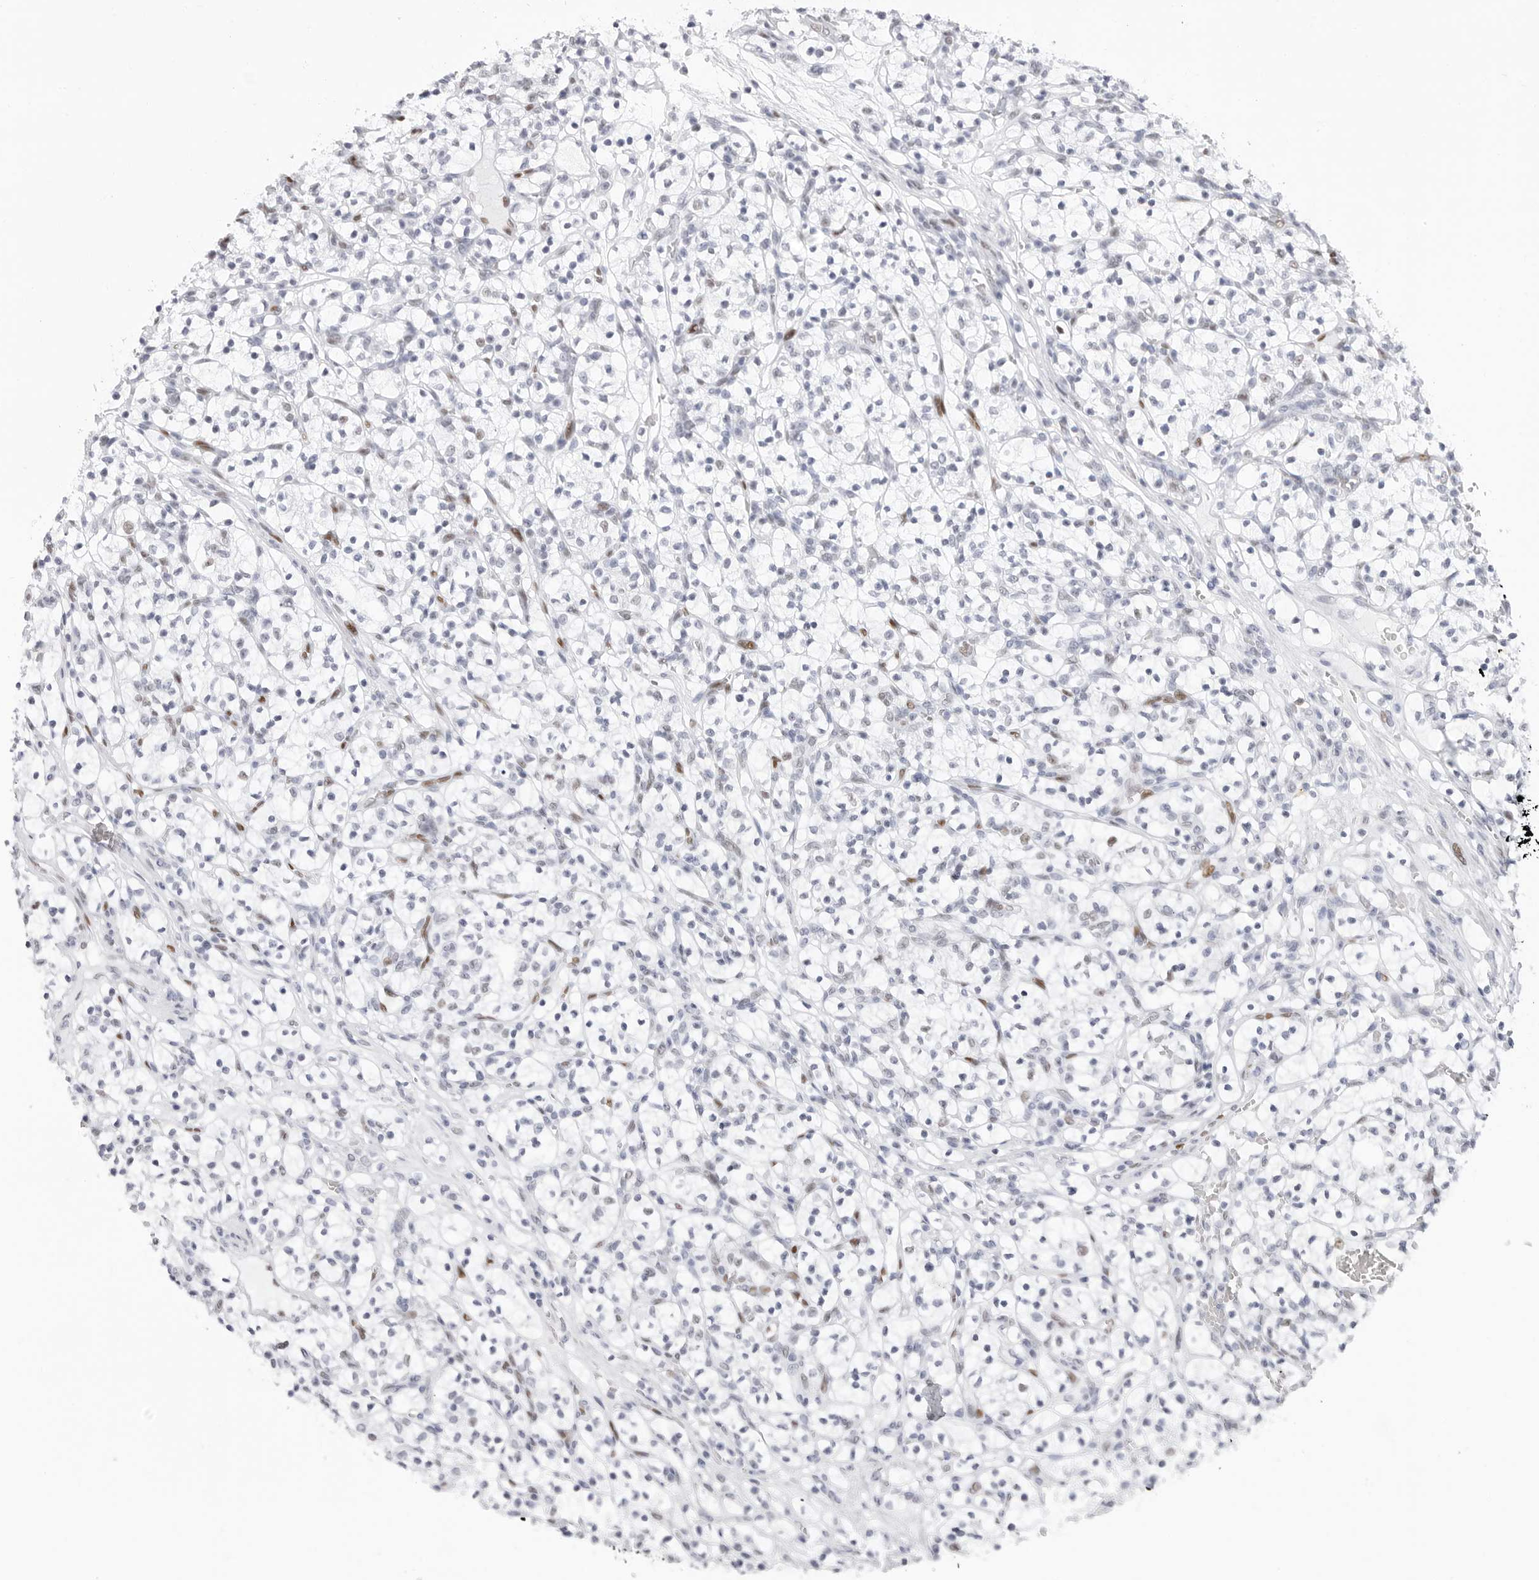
{"staining": {"intensity": "negative", "quantity": "none", "location": "none"}, "tissue": "renal cancer", "cell_type": "Tumor cells", "image_type": "cancer", "snomed": [{"axis": "morphology", "description": "Adenocarcinoma, NOS"}, {"axis": "topography", "description": "Kidney"}], "caption": "Immunohistochemistry (IHC) photomicrograph of human renal cancer (adenocarcinoma) stained for a protein (brown), which reveals no expression in tumor cells. (Brightfield microscopy of DAB IHC at high magnification).", "gene": "NASP", "patient": {"sex": "female", "age": 57}}